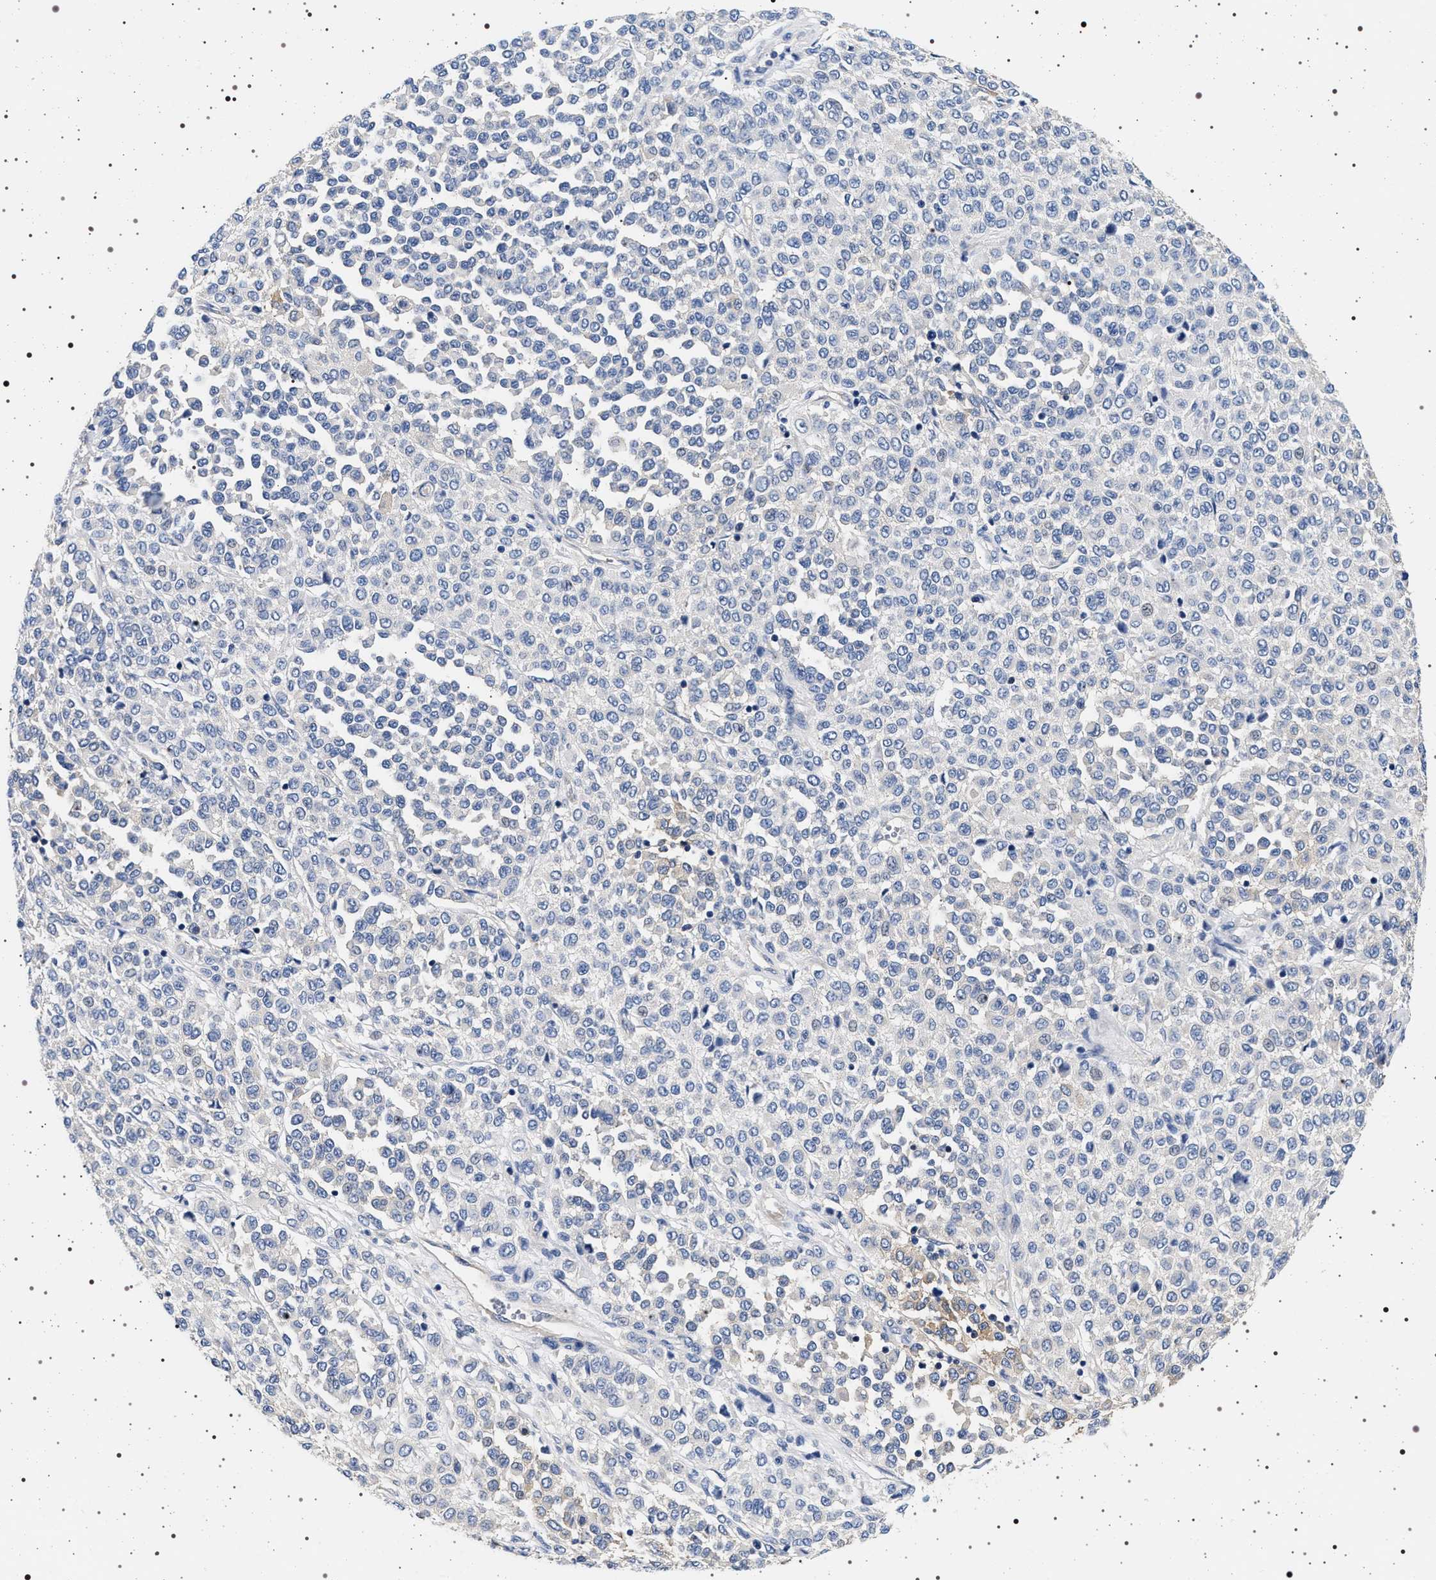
{"staining": {"intensity": "negative", "quantity": "none", "location": "none"}, "tissue": "melanoma", "cell_type": "Tumor cells", "image_type": "cancer", "snomed": [{"axis": "morphology", "description": "Malignant melanoma, Metastatic site"}, {"axis": "topography", "description": "Pancreas"}], "caption": "Immunohistochemistry photomicrograph of human malignant melanoma (metastatic site) stained for a protein (brown), which shows no expression in tumor cells.", "gene": "HSD17B1", "patient": {"sex": "female", "age": 30}}